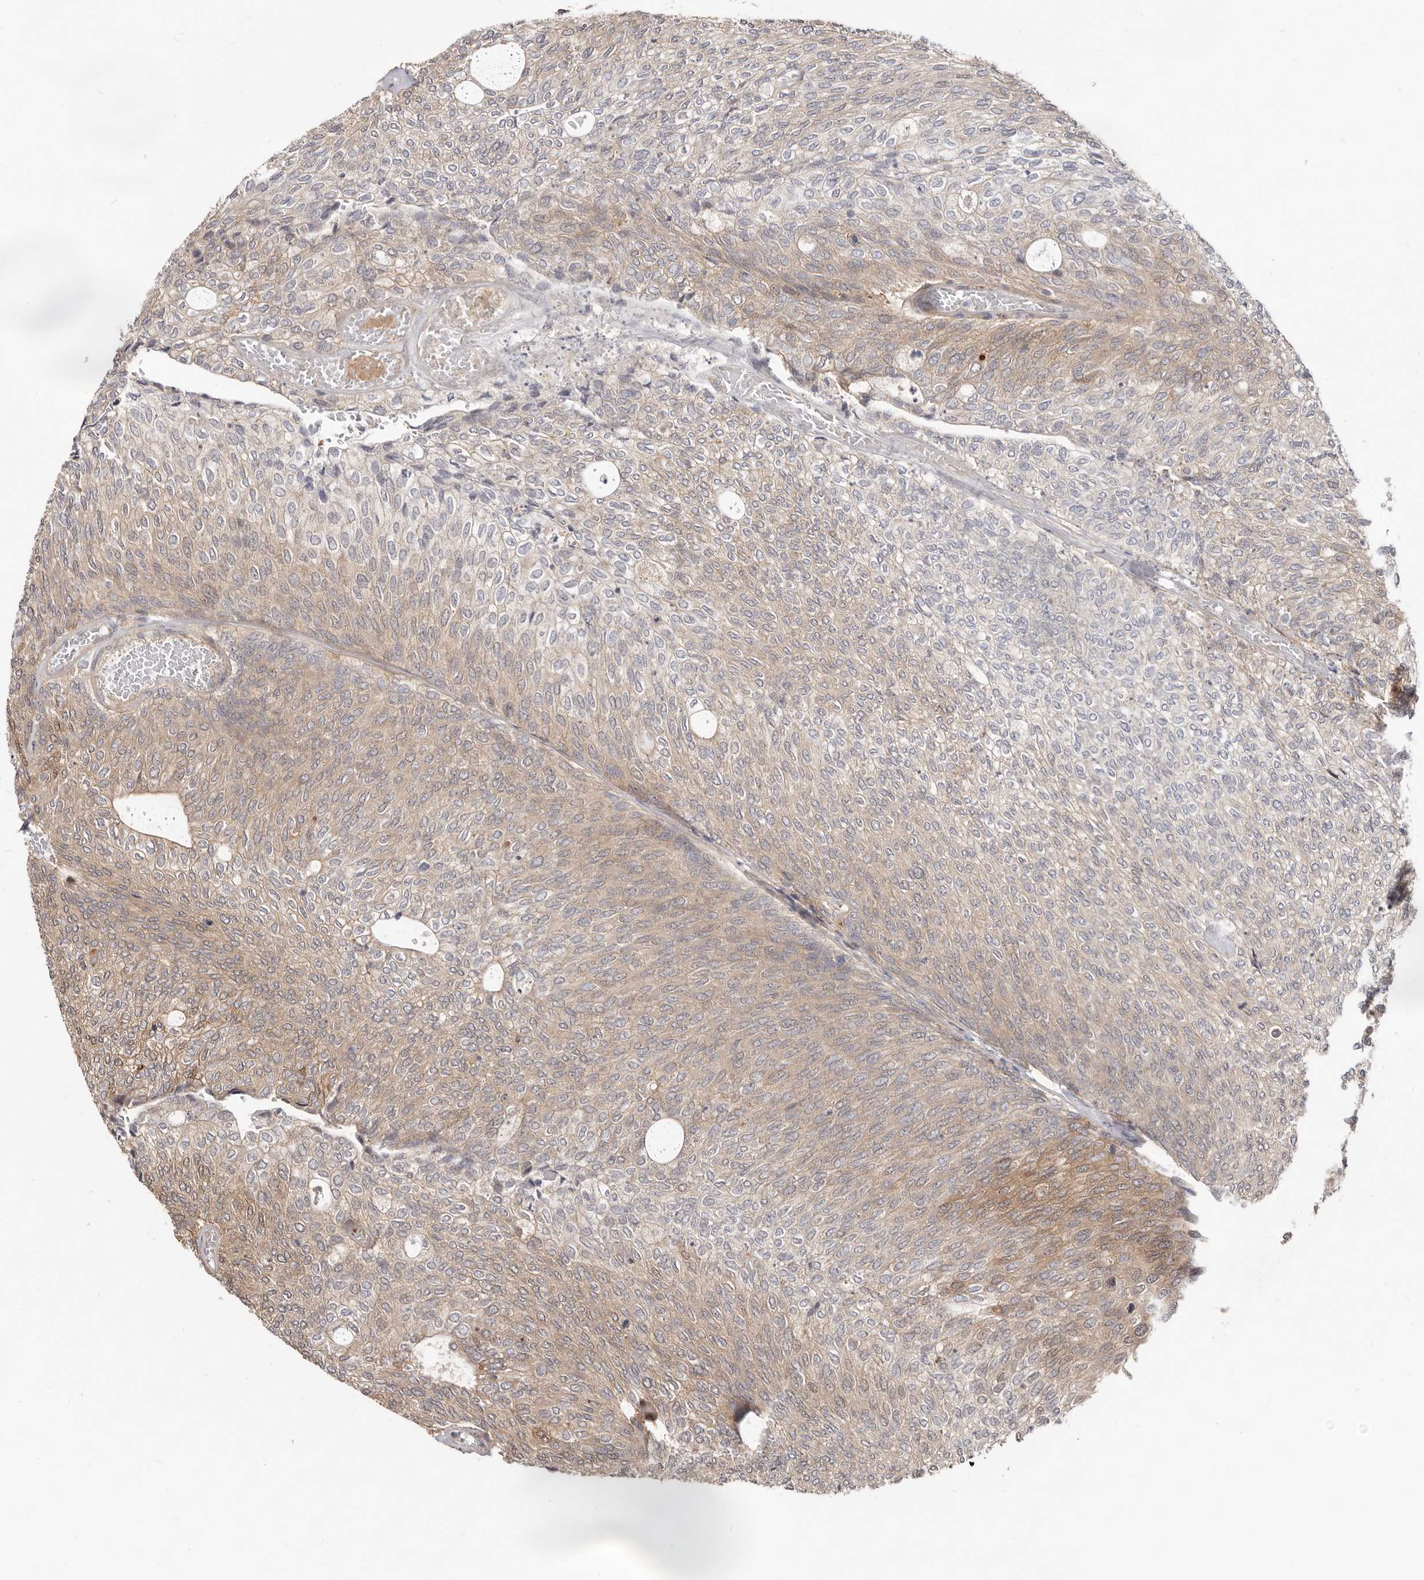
{"staining": {"intensity": "moderate", "quantity": "25%-75%", "location": "cytoplasmic/membranous"}, "tissue": "urothelial cancer", "cell_type": "Tumor cells", "image_type": "cancer", "snomed": [{"axis": "morphology", "description": "Urothelial carcinoma, Low grade"}, {"axis": "topography", "description": "Urinary bladder"}], "caption": "This is an image of IHC staining of urothelial cancer, which shows moderate positivity in the cytoplasmic/membranous of tumor cells.", "gene": "GPATCH4", "patient": {"sex": "female", "age": 79}}